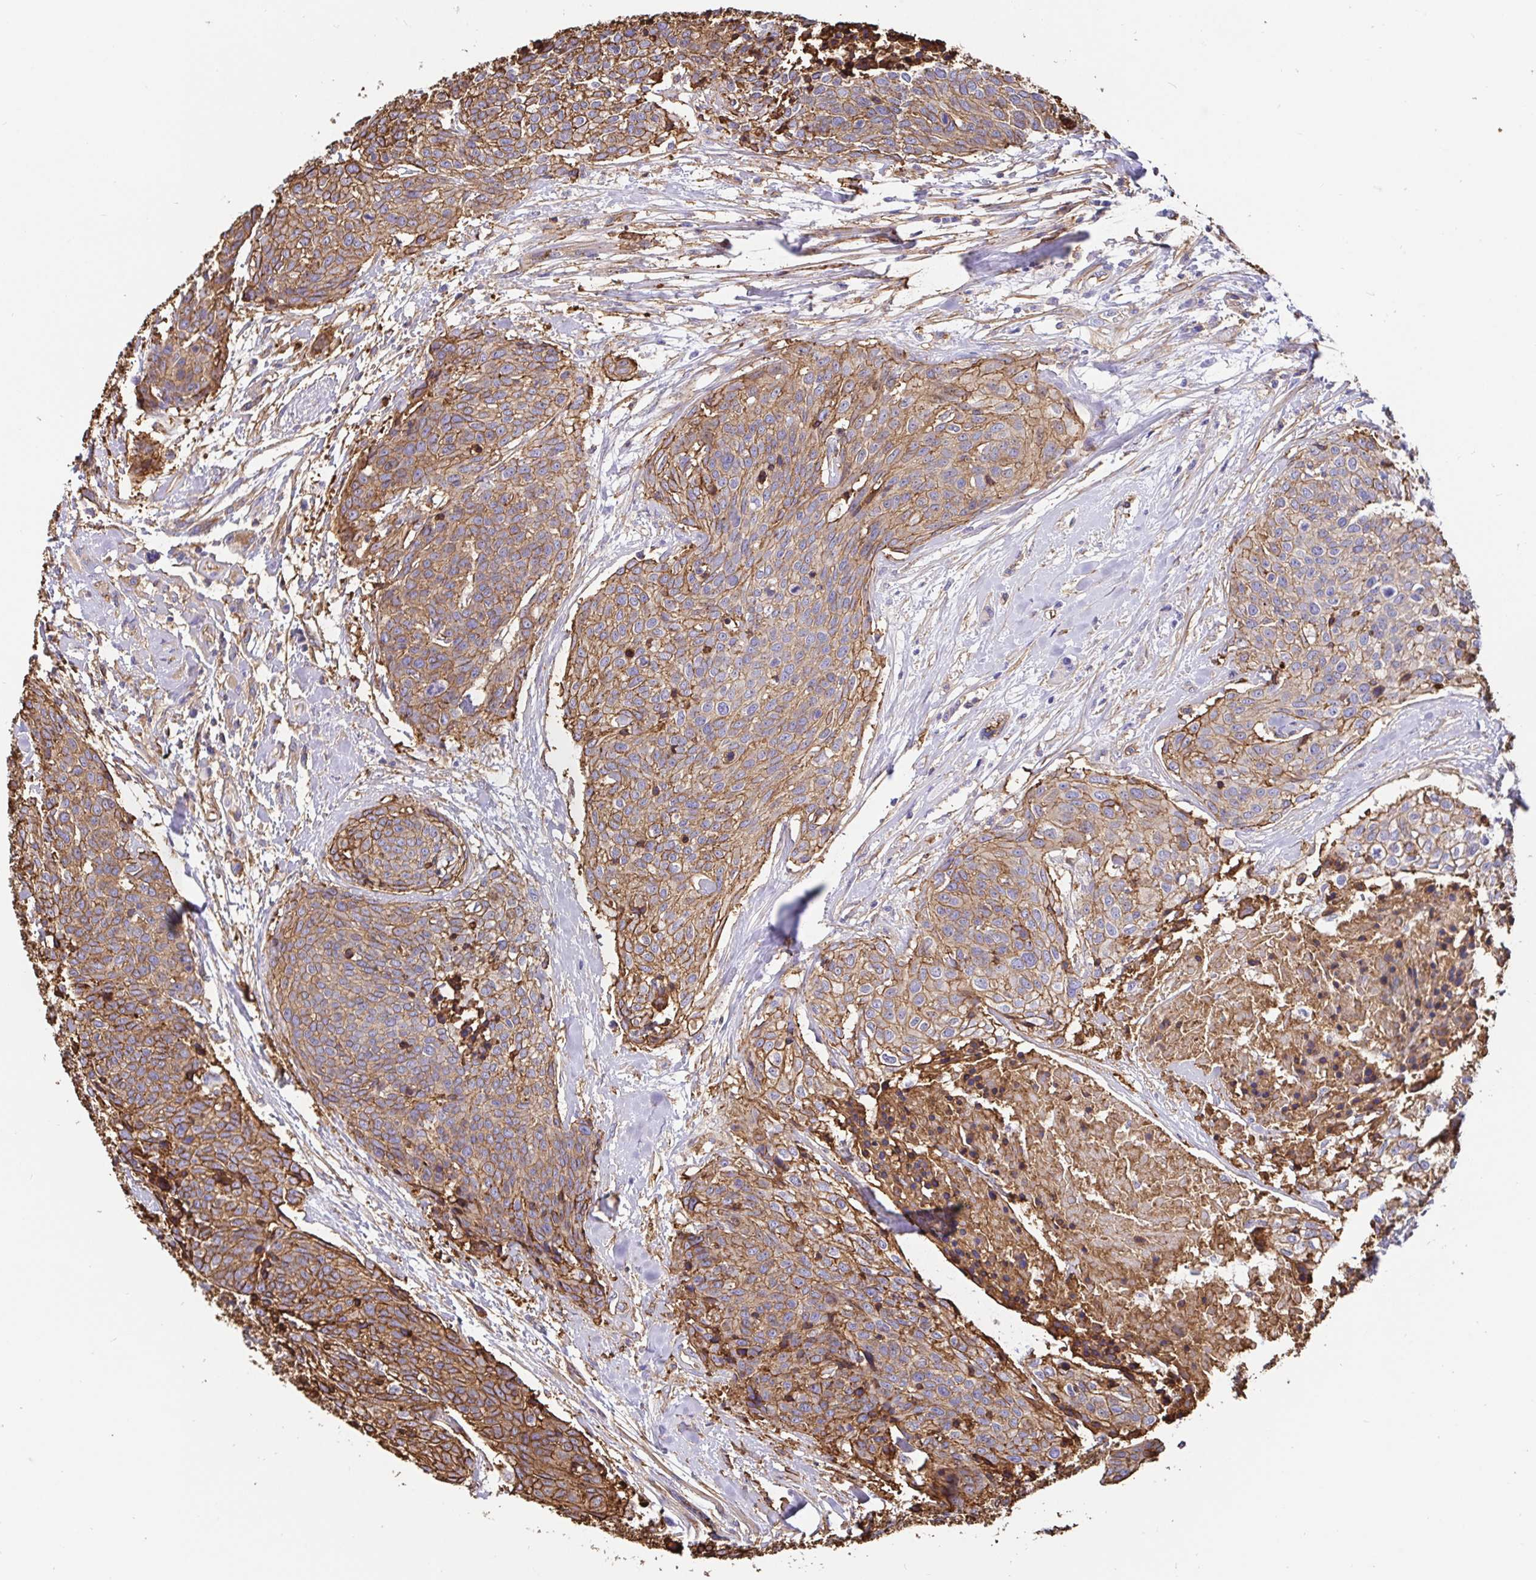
{"staining": {"intensity": "moderate", "quantity": ">75%", "location": "cytoplasmic/membranous"}, "tissue": "head and neck cancer", "cell_type": "Tumor cells", "image_type": "cancer", "snomed": [{"axis": "morphology", "description": "Squamous cell carcinoma, NOS"}, {"axis": "topography", "description": "Oral tissue"}, {"axis": "topography", "description": "Head-Neck"}], "caption": "A brown stain shows moderate cytoplasmic/membranous positivity of a protein in human head and neck cancer tumor cells.", "gene": "ANXA2", "patient": {"sex": "male", "age": 64}}